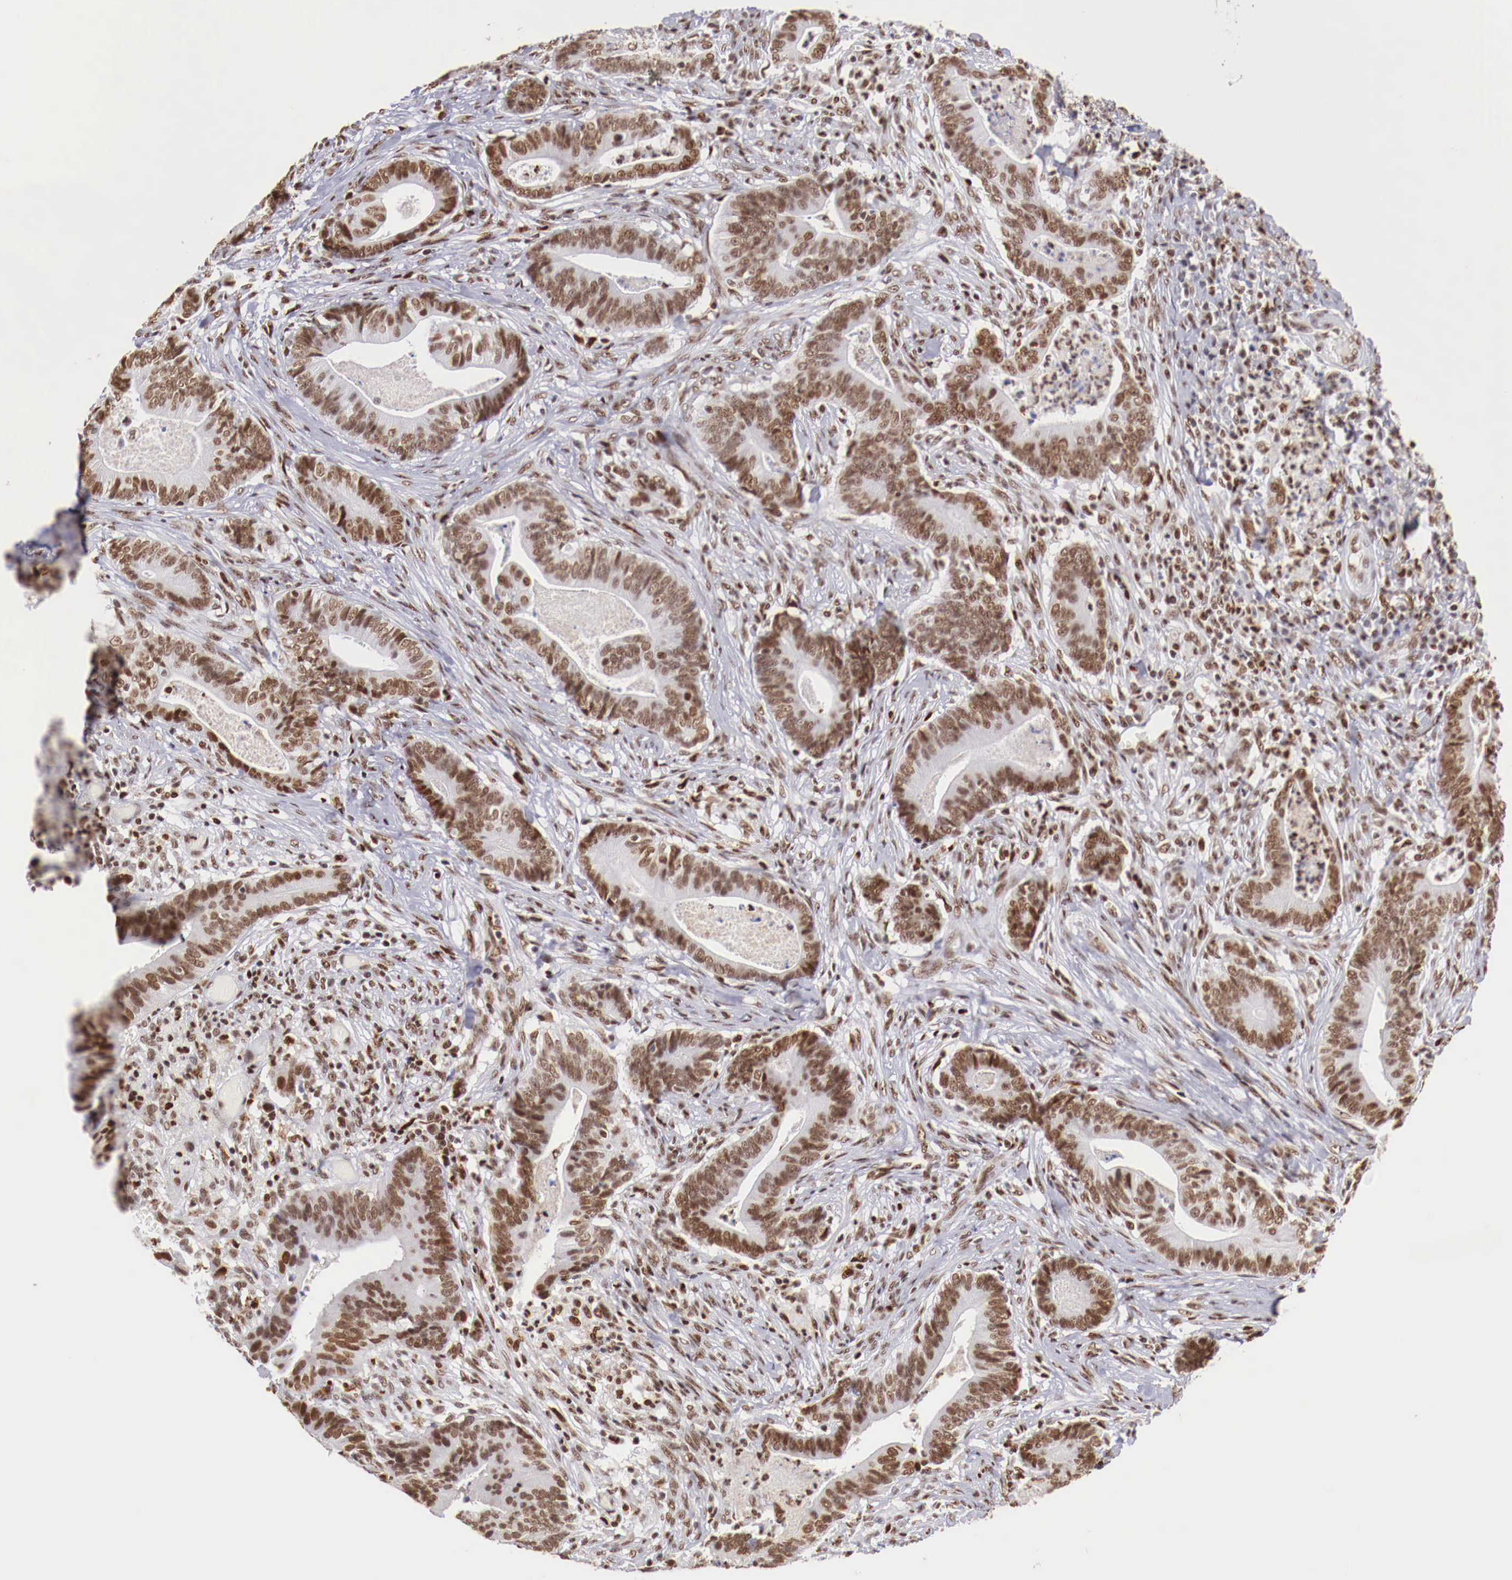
{"staining": {"intensity": "moderate", "quantity": ">75%", "location": "nuclear"}, "tissue": "stomach cancer", "cell_type": "Tumor cells", "image_type": "cancer", "snomed": [{"axis": "morphology", "description": "Adenocarcinoma, NOS"}, {"axis": "topography", "description": "Stomach, lower"}], "caption": "Stomach adenocarcinoma stained for a protein demonstrates moderate nuclear positivity in tumor cells.", "gene": "MAX", "patient": {"sex": "female", "age": 86}}